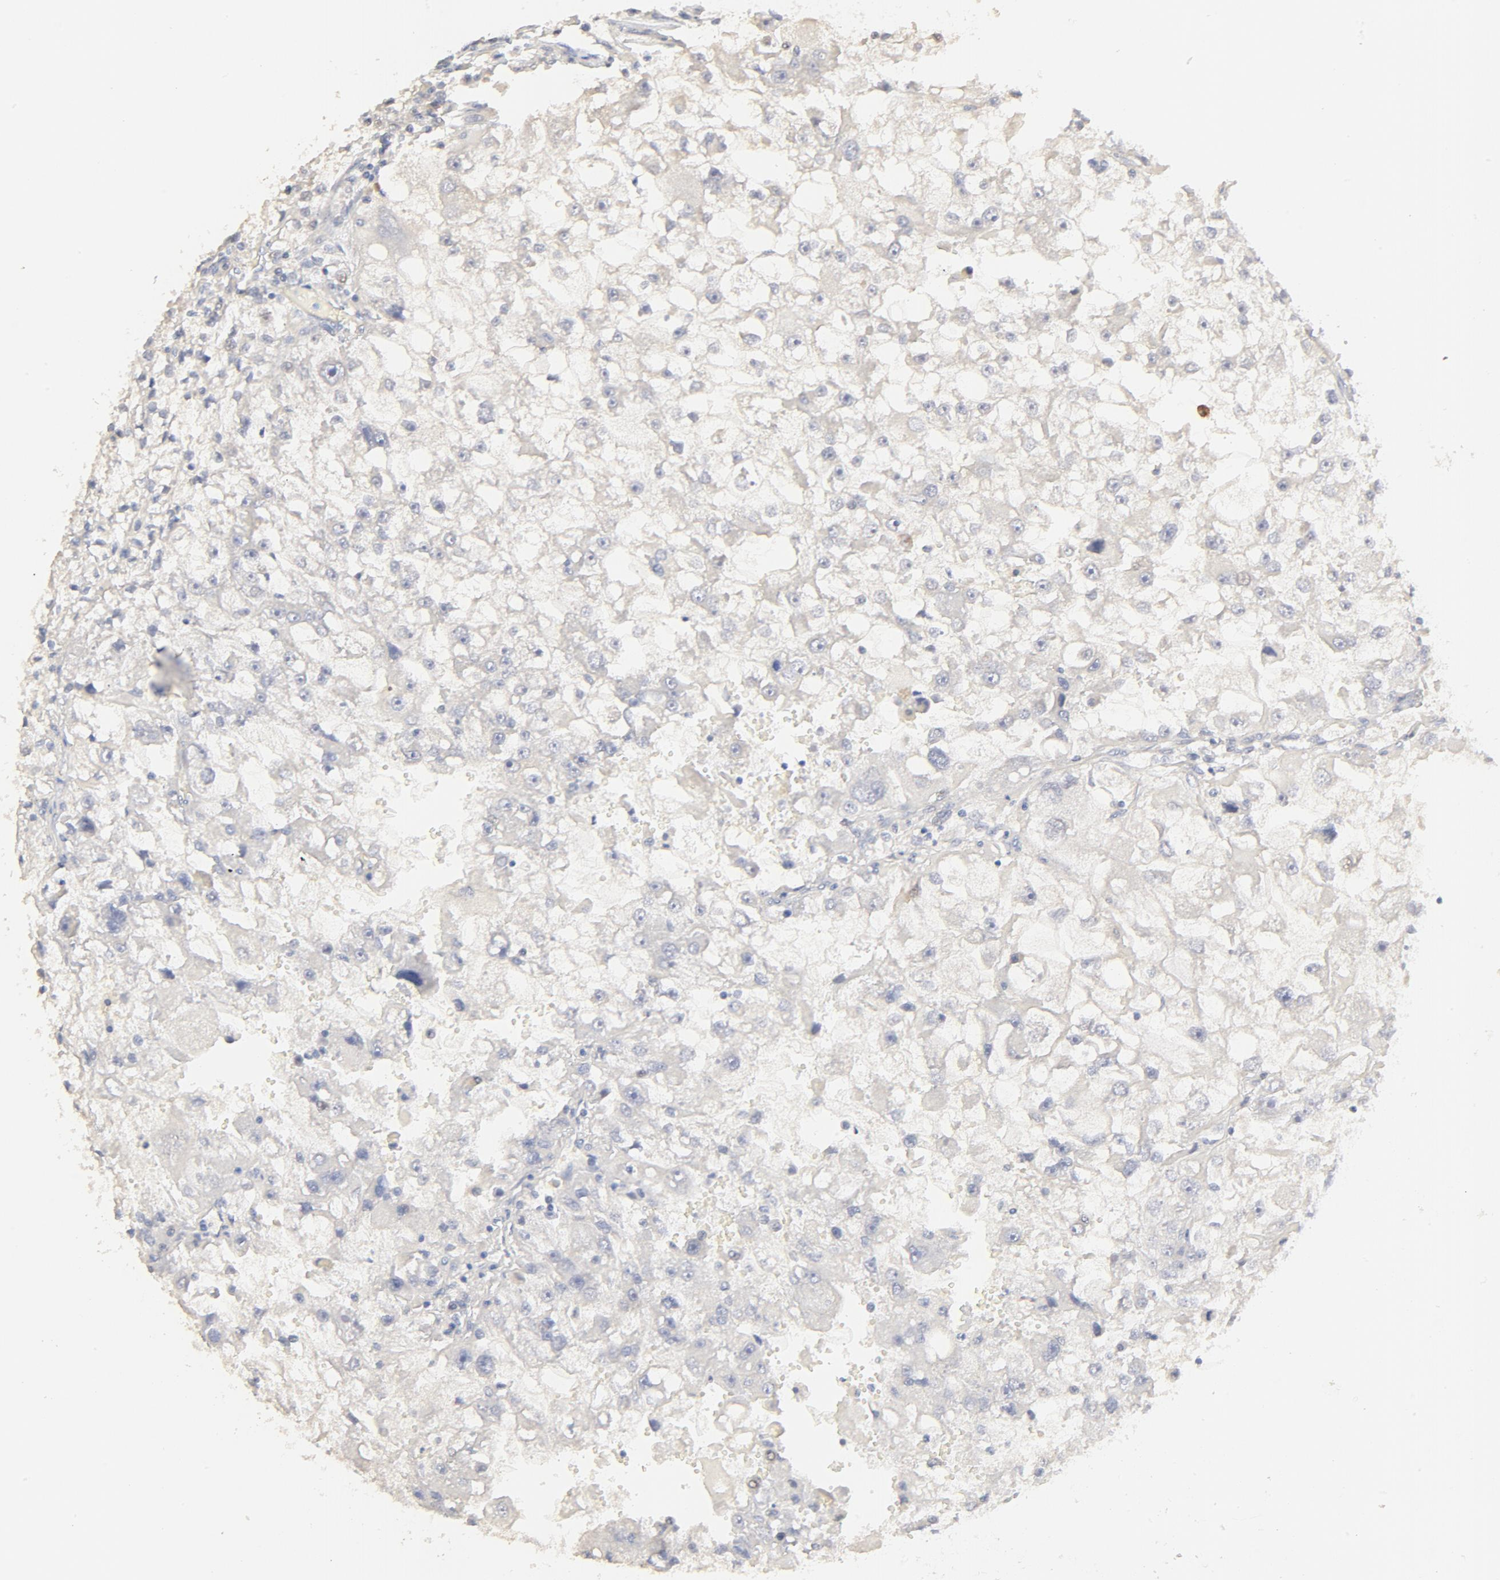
{"staining": {"intensity": "negative", "quantity": "none", "location": "none"}, "tissue": "renal cancer", "cell_type": "Tumor cells", "image_type": "cancer", "snomed": [{"axis": "morphology", "description": "Adenocarcinoma, NOS"}, {"axis": "topography", "description": "Kidney"}], "caption": "DAB immunohistochemical staining of renal cancer reveals no significant expression in tumor cells.", "gene": "FCGBP", "patient": {"sex": "female", "age": 83}}